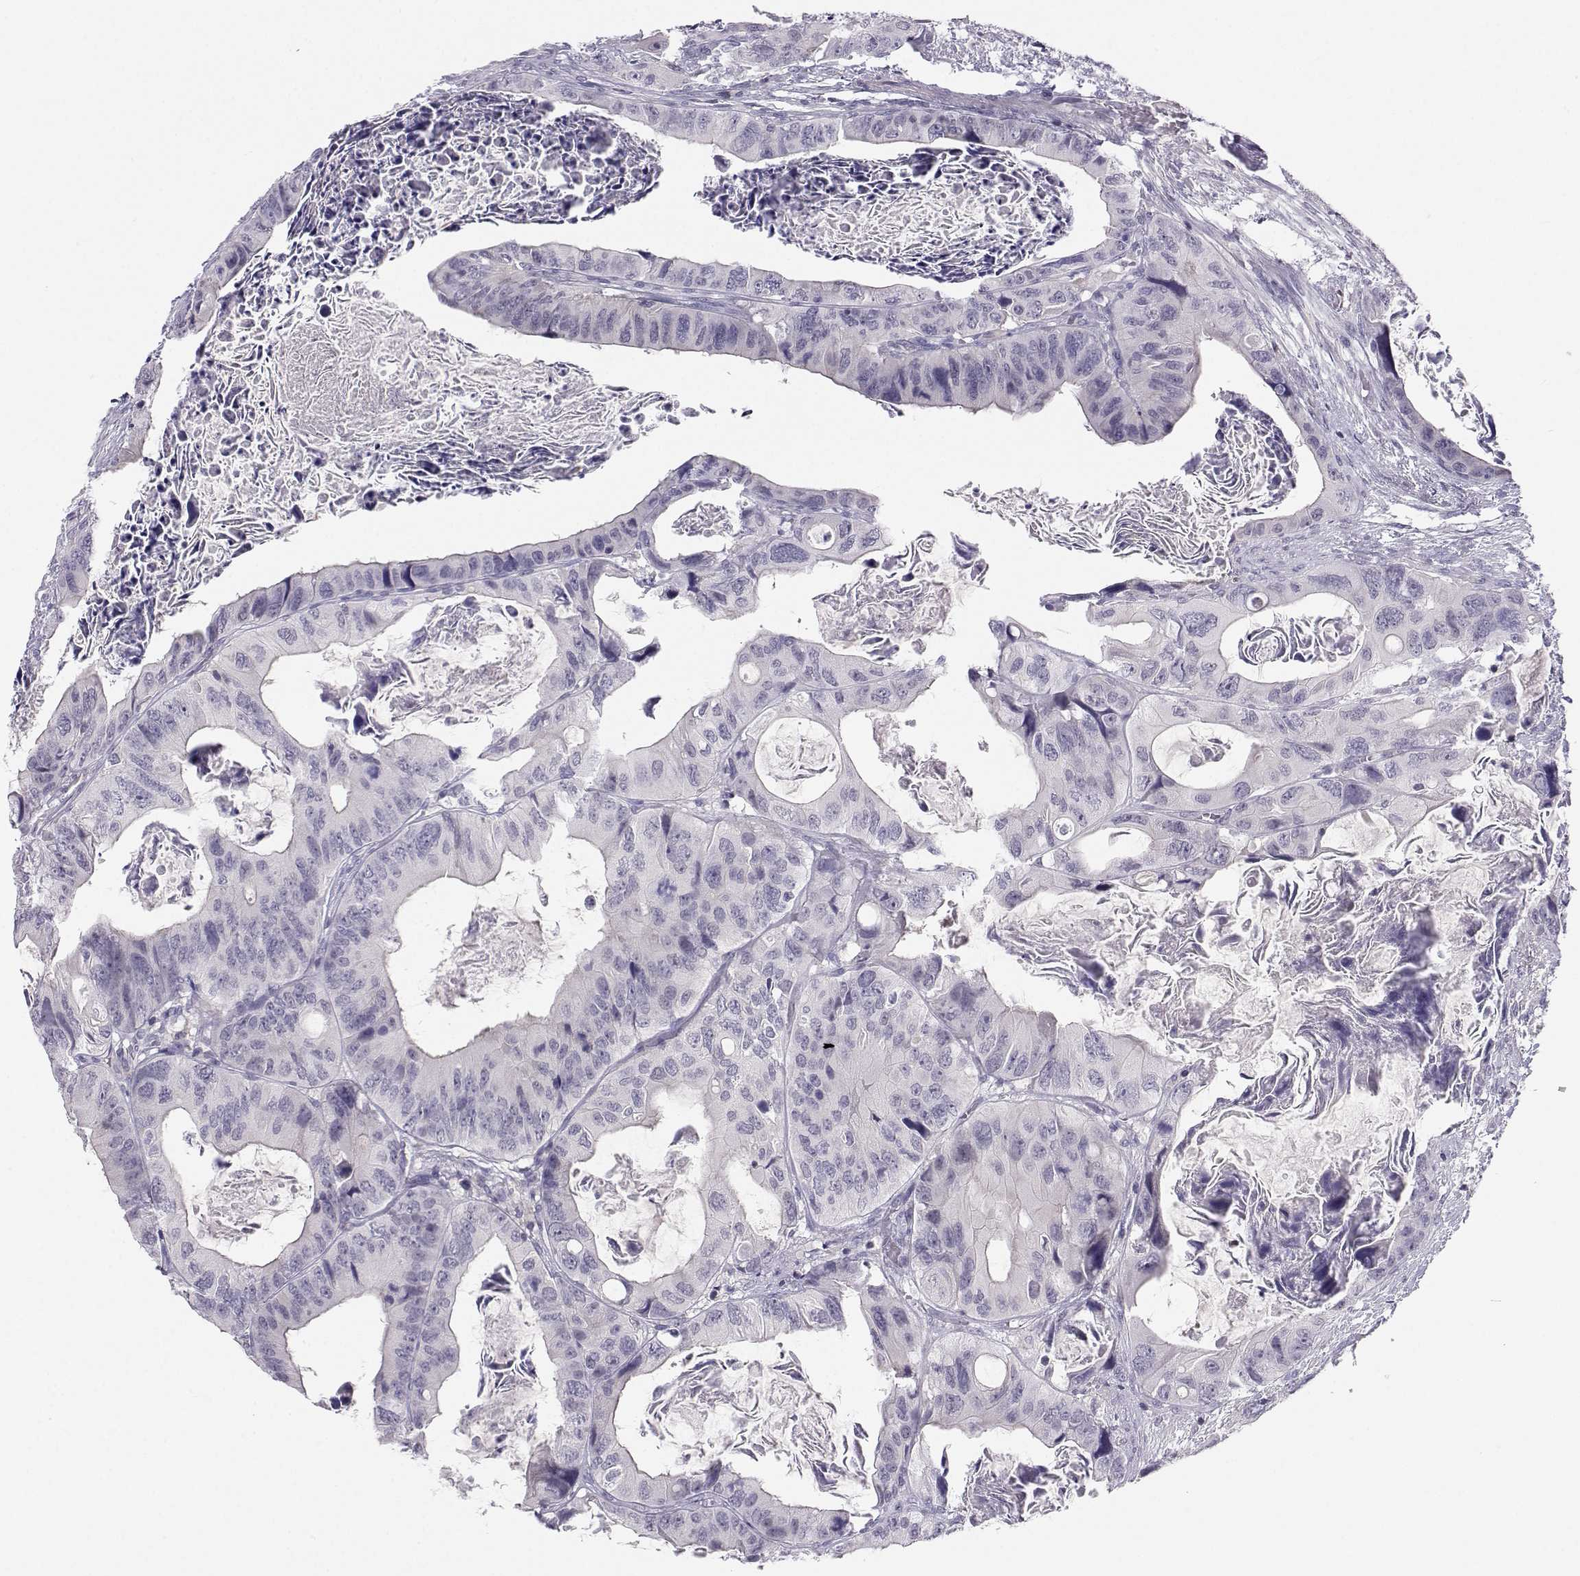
{"staining": {"intensity": "negative", "quantity": "none", "location": "none"}, "tissue": "colorectal cancer", "cell_type": "Tumor cells", "image_type": "cancer", "snomed": [{"axis": "morphology", "description": "Adenocarcinoma, NOS"}, {"axis": "topography", "description": "Rectum"}], "caption": "High magnification brightfield microscopy of colorectal cancer (adenocarcinoma) stained with DAB (3,3'-diaminobenzidine) (brown) and counterstained with hematoxylin (blue): tumor cells show no significant staining.", "gene": "MROH7", "patient": {"sex": "male", "age": 64}}